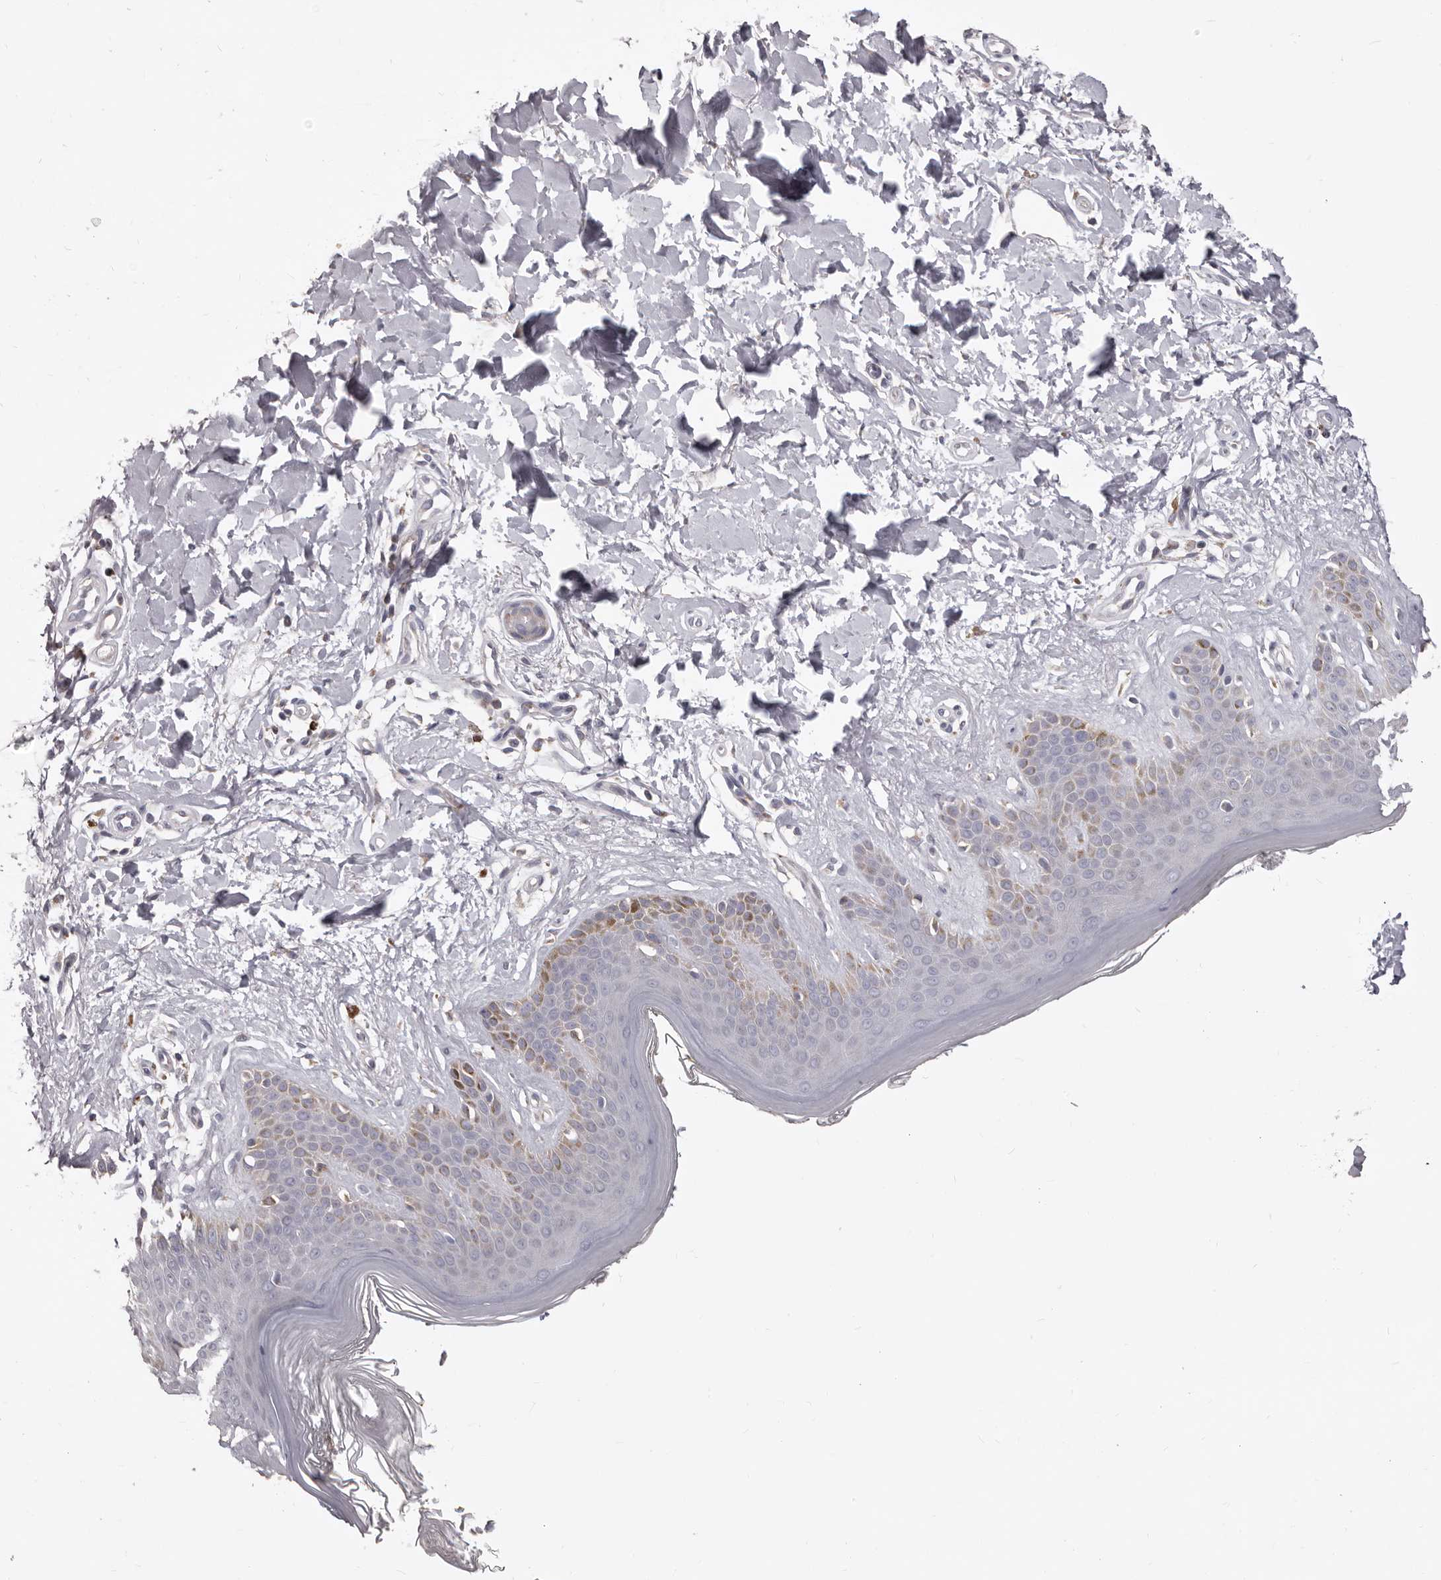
{"staining": {"intensity": "negative", "quantity": "none", "location": "none"}, "tissue": "skin", "cell_type": "Fibroblasts", "image_type": "normal", "snomed": [{"axis": "morphology", "description": "Normal tissue, NOS"}, {"axis": "topography", "description": "Skin"}], "caption": "An image of skin stained for a protein shows no brown staining in fibroblasts.", "gene": "PRMT2", "patient": {"sex": "female", "age": 64}}